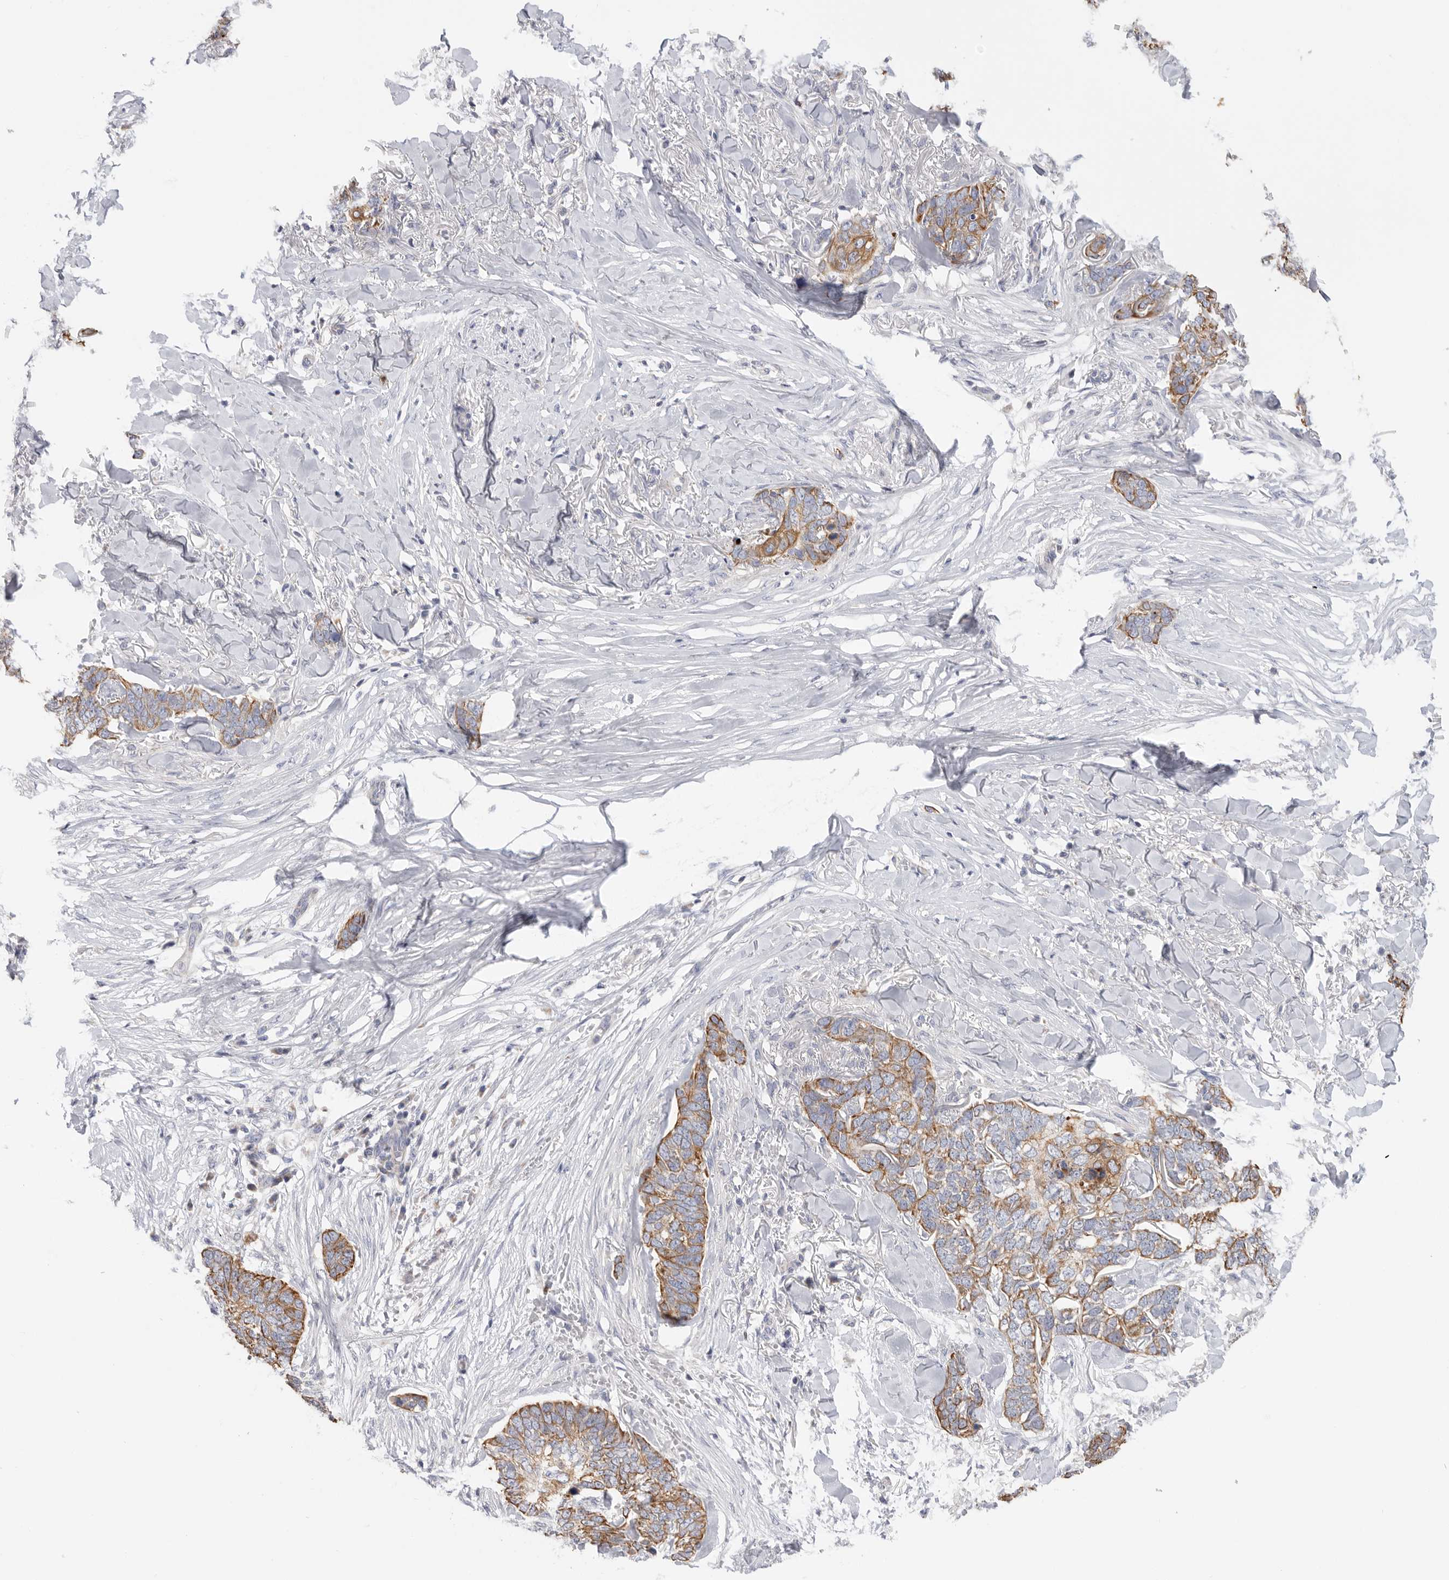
{"staining": {"intensity": "moderate", "quantity": ">75%", "location": "cytoplasmic/membranous"}, "tissue": "skin cancer", "cell_type": "Tumor cells", "image_type": "cancer", "snomed": [{"axis": "morphology", "description": "Normal tissue, NOS"}, {"axis": "morphology", "description": "Basal cell carcinoma"}, {"axis": "topography", "description": "Skin"}], "caption": "This photomicrograph reveals immunohistochemistry staining of skin cancer, with medium moderate cytoplasmic/membranous positivity in about >75% of tumor cells.", "gene": "MTFR1L", "patient": {"sex": "male", "age": 77}}